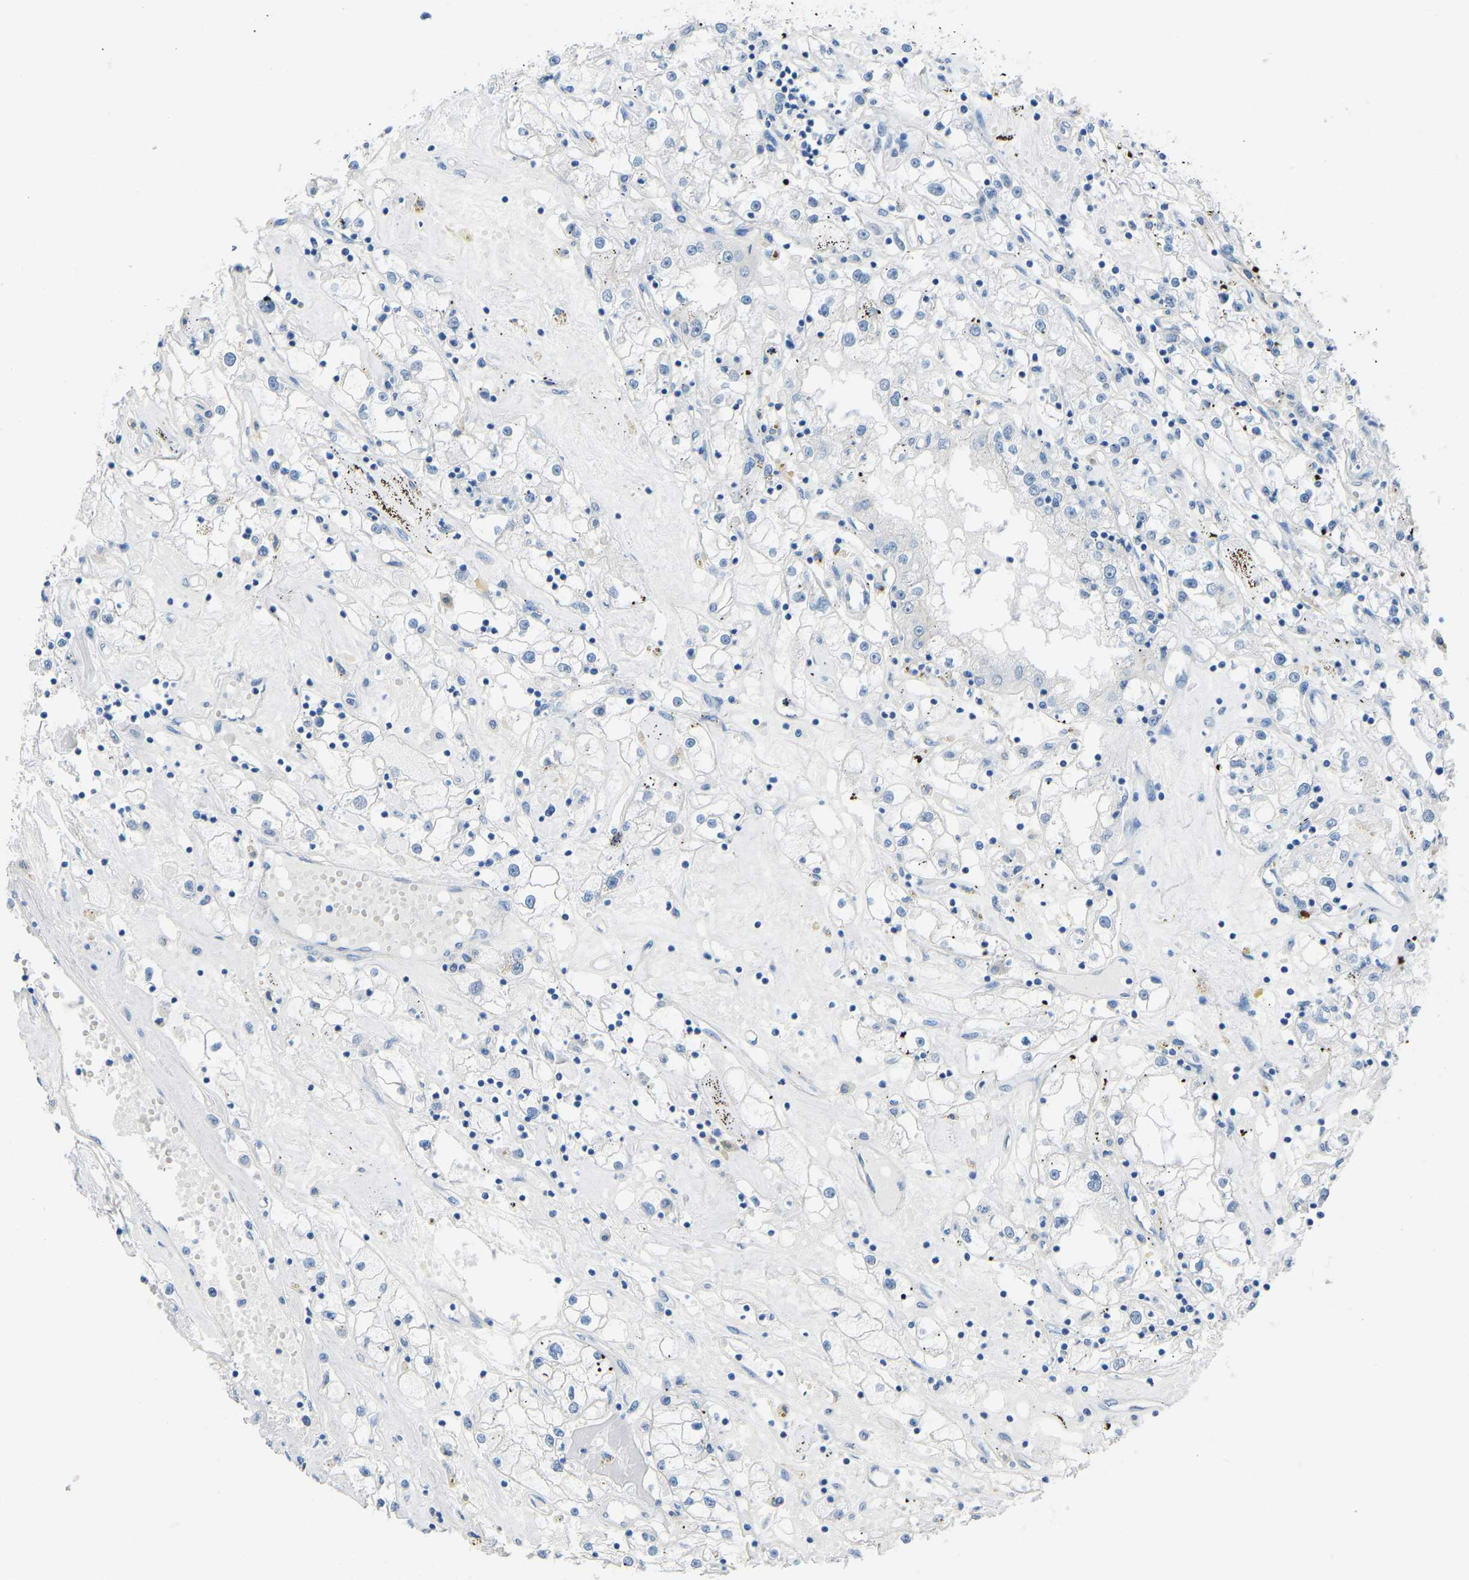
{"staining": {"intensity": "negative", "quantity": "none", "location": "none"}, "tissue": "renal cancer", "cell_type": "Tumor cells", "image_type": "cancer", "snomed": [{"axis": "morphology", "description": "Adenocarcinoma, NOS"}, {"axis": "topography", "description": "Kidney"}], "caption": "The micrograph displays no staining of tumor cells in renal adenocarcinoma. (DAB (3,3'-diaminobenzidine) immunohistochemistry visualized using brightfield microscopy, high magnification).", "gene": "MYH10", "patient": {"sex": "male", "age": 56}}